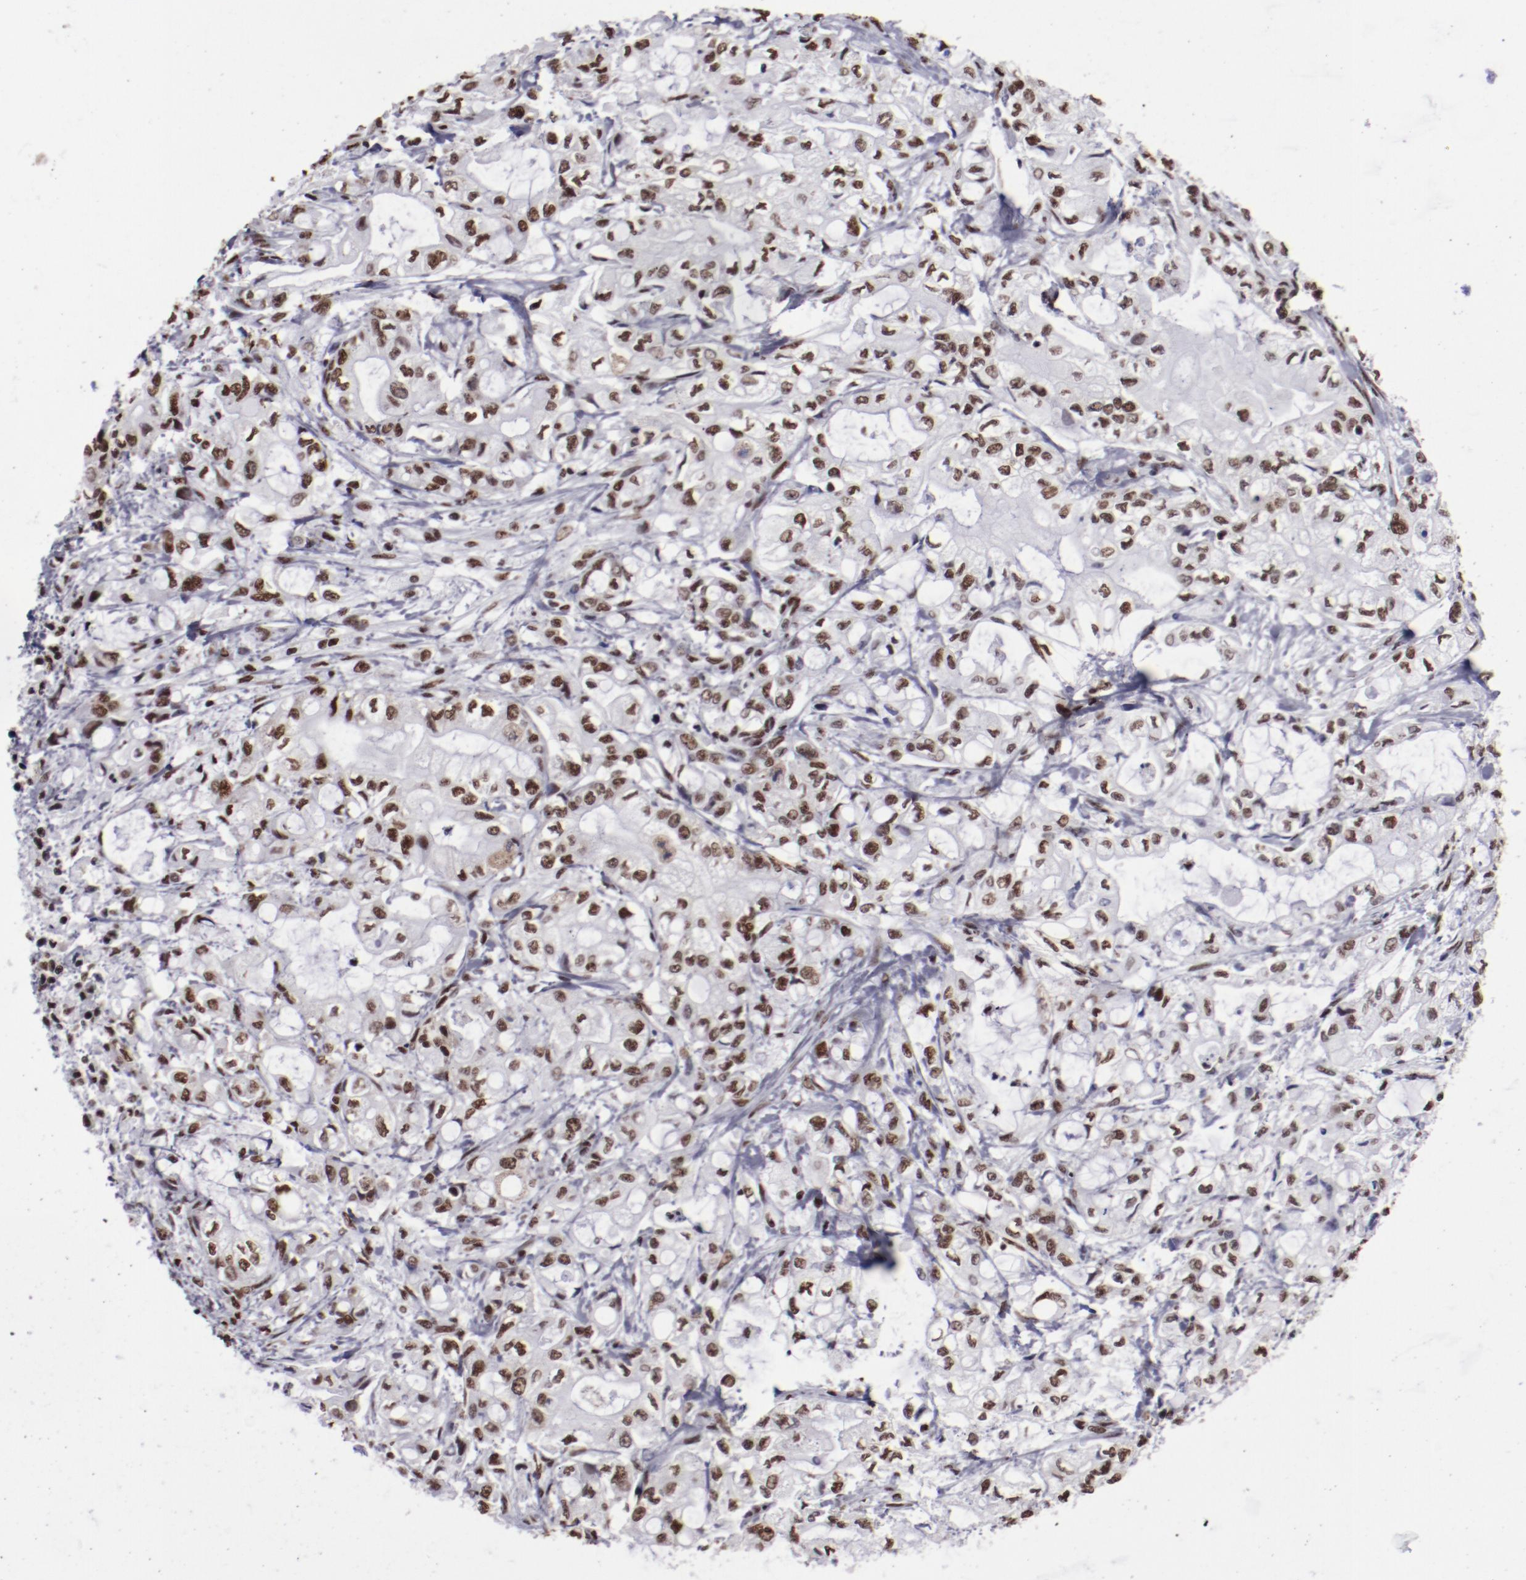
{"staining": {"intensity": "moderate", "quantity": ">75%", "location": "nuclear"}, "tissue": "pancreatic cancer", "cell_type": "Tumor cells", "image_type": "cancer", "snomed": [{"axis": "morphology", "description": "Adenocarcinoma, NOS"}, {"axis": "topography", "description": "Pancreas"}], "caption": "Pancreatic adenocarcinoma tissue displays moderate nuclear positivity in approximately >75% of tumor cells", "gene": "HNRNPA2B1", "patient": {"sex": "male", "age": 79}}